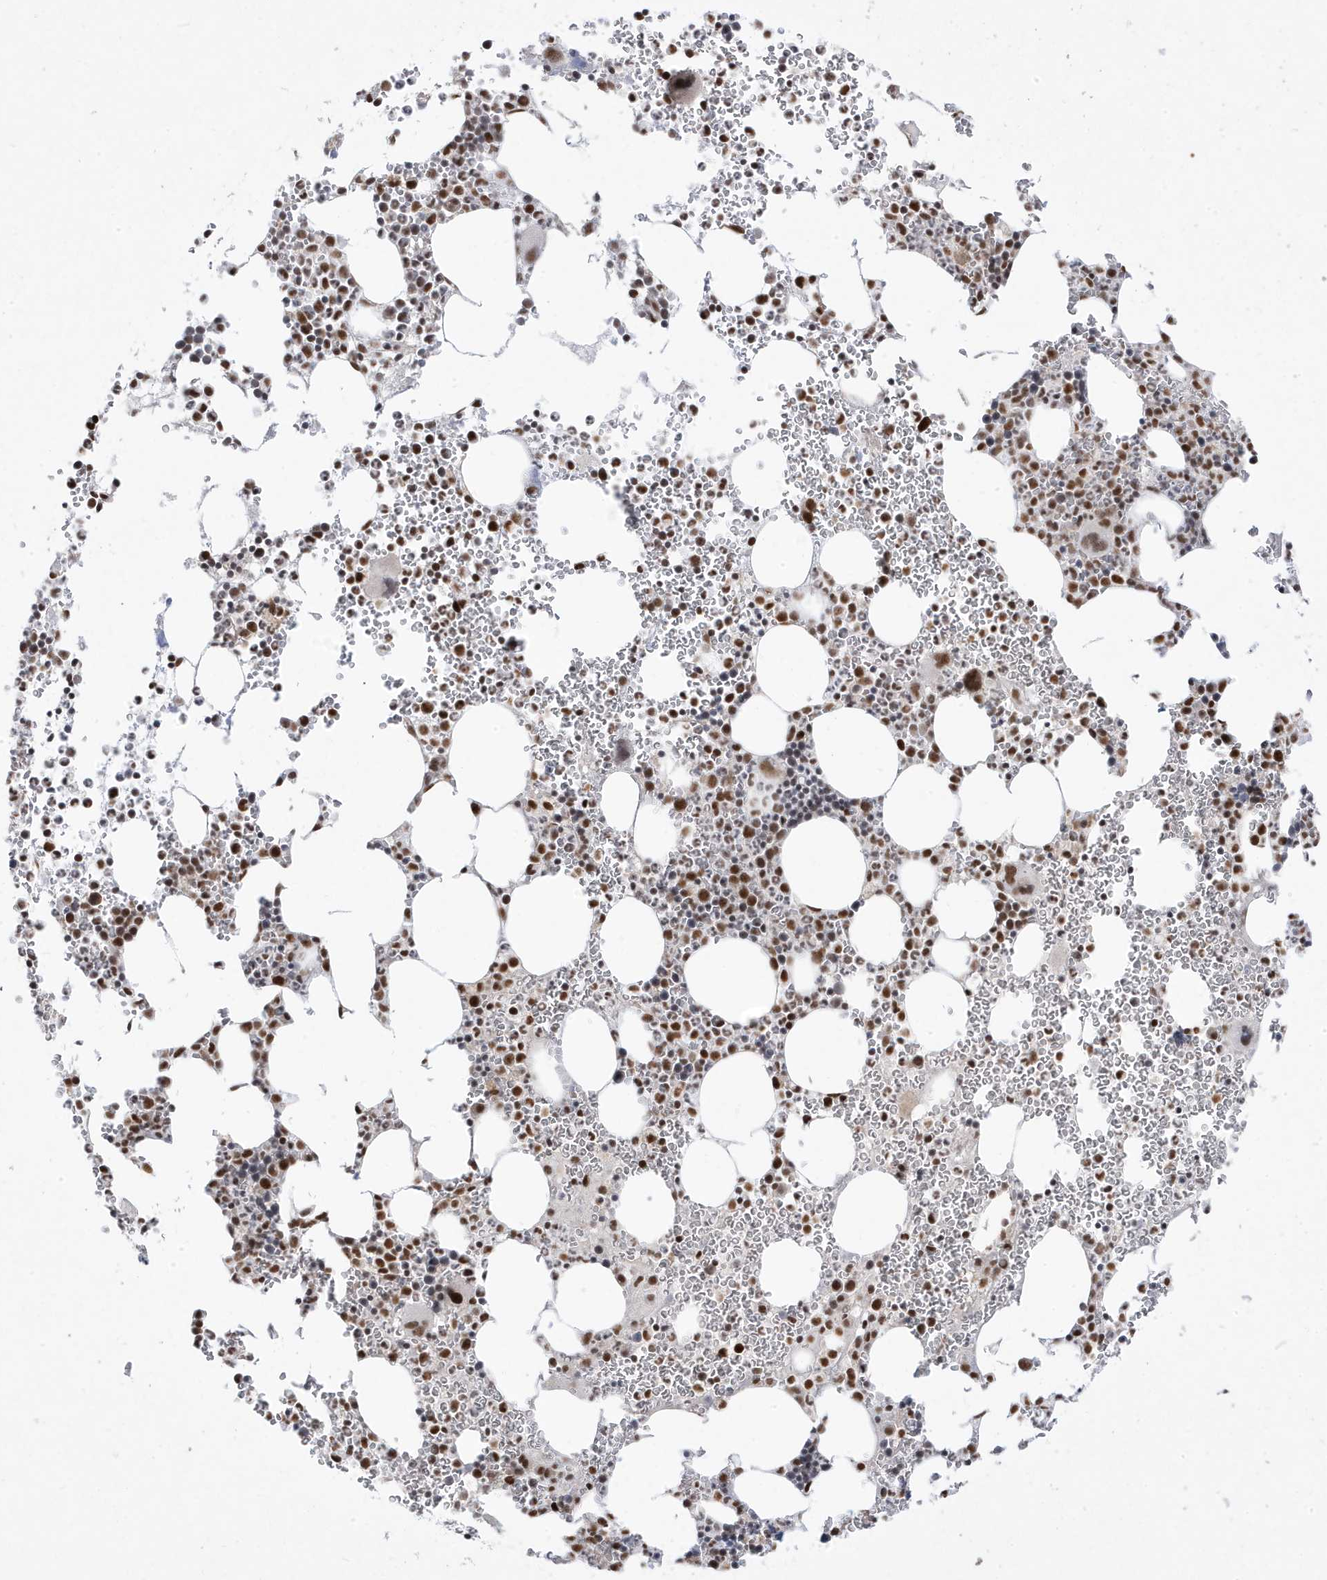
{"staining": {"intensity": "strong", "quantity": "25%-75%", "location": "nuclear"}, "tissue": "bone marrow", "cell_type": "Hematopoietic cells", "image_type": "normal", "snomed": [{"axis": "morphology", "description": "Normal tissue, NOS"}, {"axis": "topography", "description": "Bone marrow"}], "caption": "High-magnification brightfield microscopy of benign bone marrow stained with DAB (brown) and counterstained with hematoxylin (blue). hematopoietic cells exhibit strong nuclear positivity is identified in about25%-75% of cells. The protein of interest is stained brown, and the nuclei are stained in blue (DAB IHC with brightfield microscopy, high magnification).", "gene": "MTREX", "patient": {"sex": "female", "age": 78}}